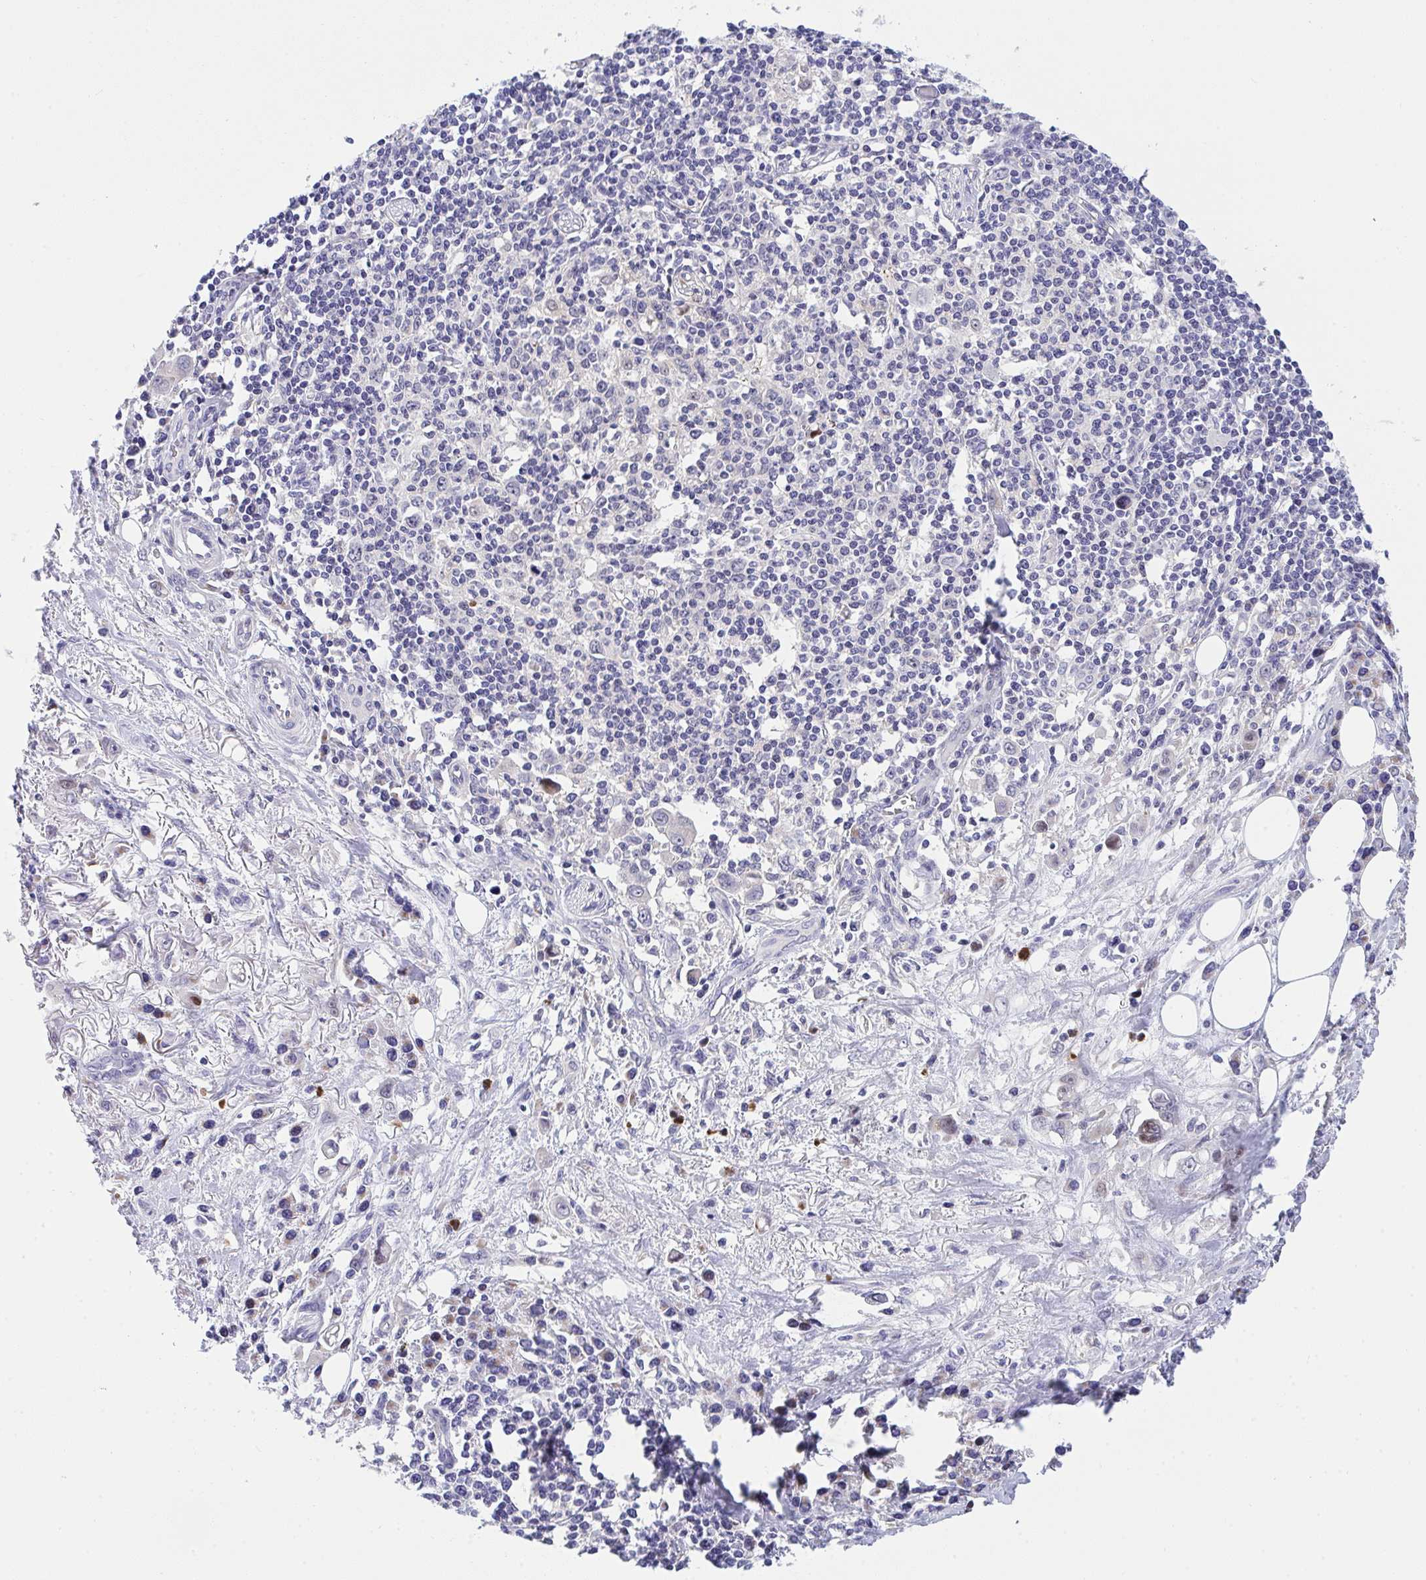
{"staining": {"intensity": "negative", "quantity": "none", "location": "none"}, "tissue": "stomach cancer", "cell_type": "Tumor cells", "image_type": "cancer", "snomed": [{"axis": "morphology", "description": "Adenocarcinoma, NOS"}, {"axis": "topography", "description": "Stomach, upper"}], "caption": "Tumor cells show no significant positivity in stomach cancer.", "gene": "ZNF554", "patient": {"sex": "male", "age": 75}}